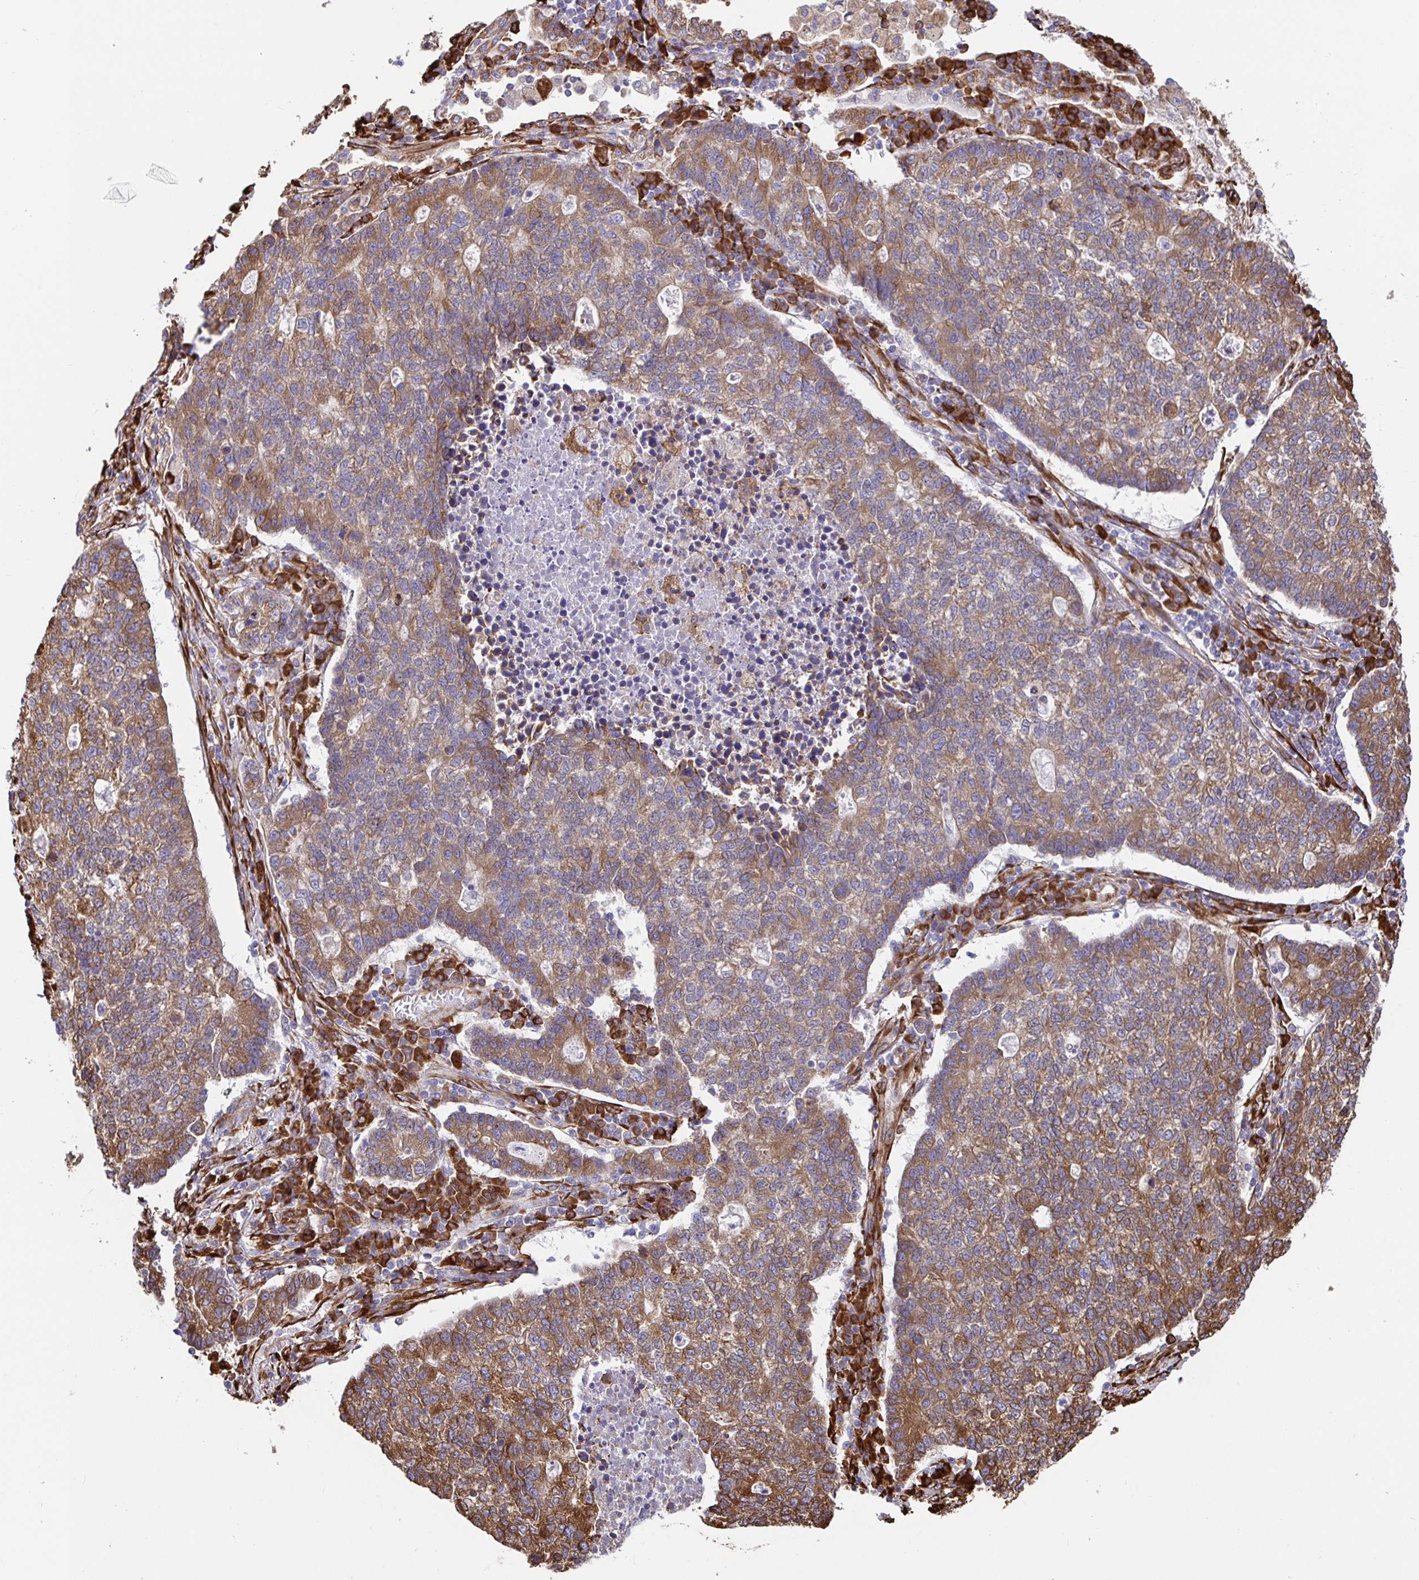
{"staining": {"intensity": "moderate", "quantity": ">75%", "location": "cytoplasmic/membranous"}, "tissue": "lung cancer", "cell_type": "Tumor cells", "image_type": "cancer", "snomed": [{"axis": "morphology", "description": "Adenocarcinoma, NOS"}, {"axis": "topography", "description": "Lung"}], "caption": "Lung cancer (adenocarcinoma) was stained to show a protein in brown. There is medium levels of moderate cytoplasmic/membranous staining in about >75% of tumor cells.", "gene": "MAOA", "patient": {"sex": "male", "age": 57}}